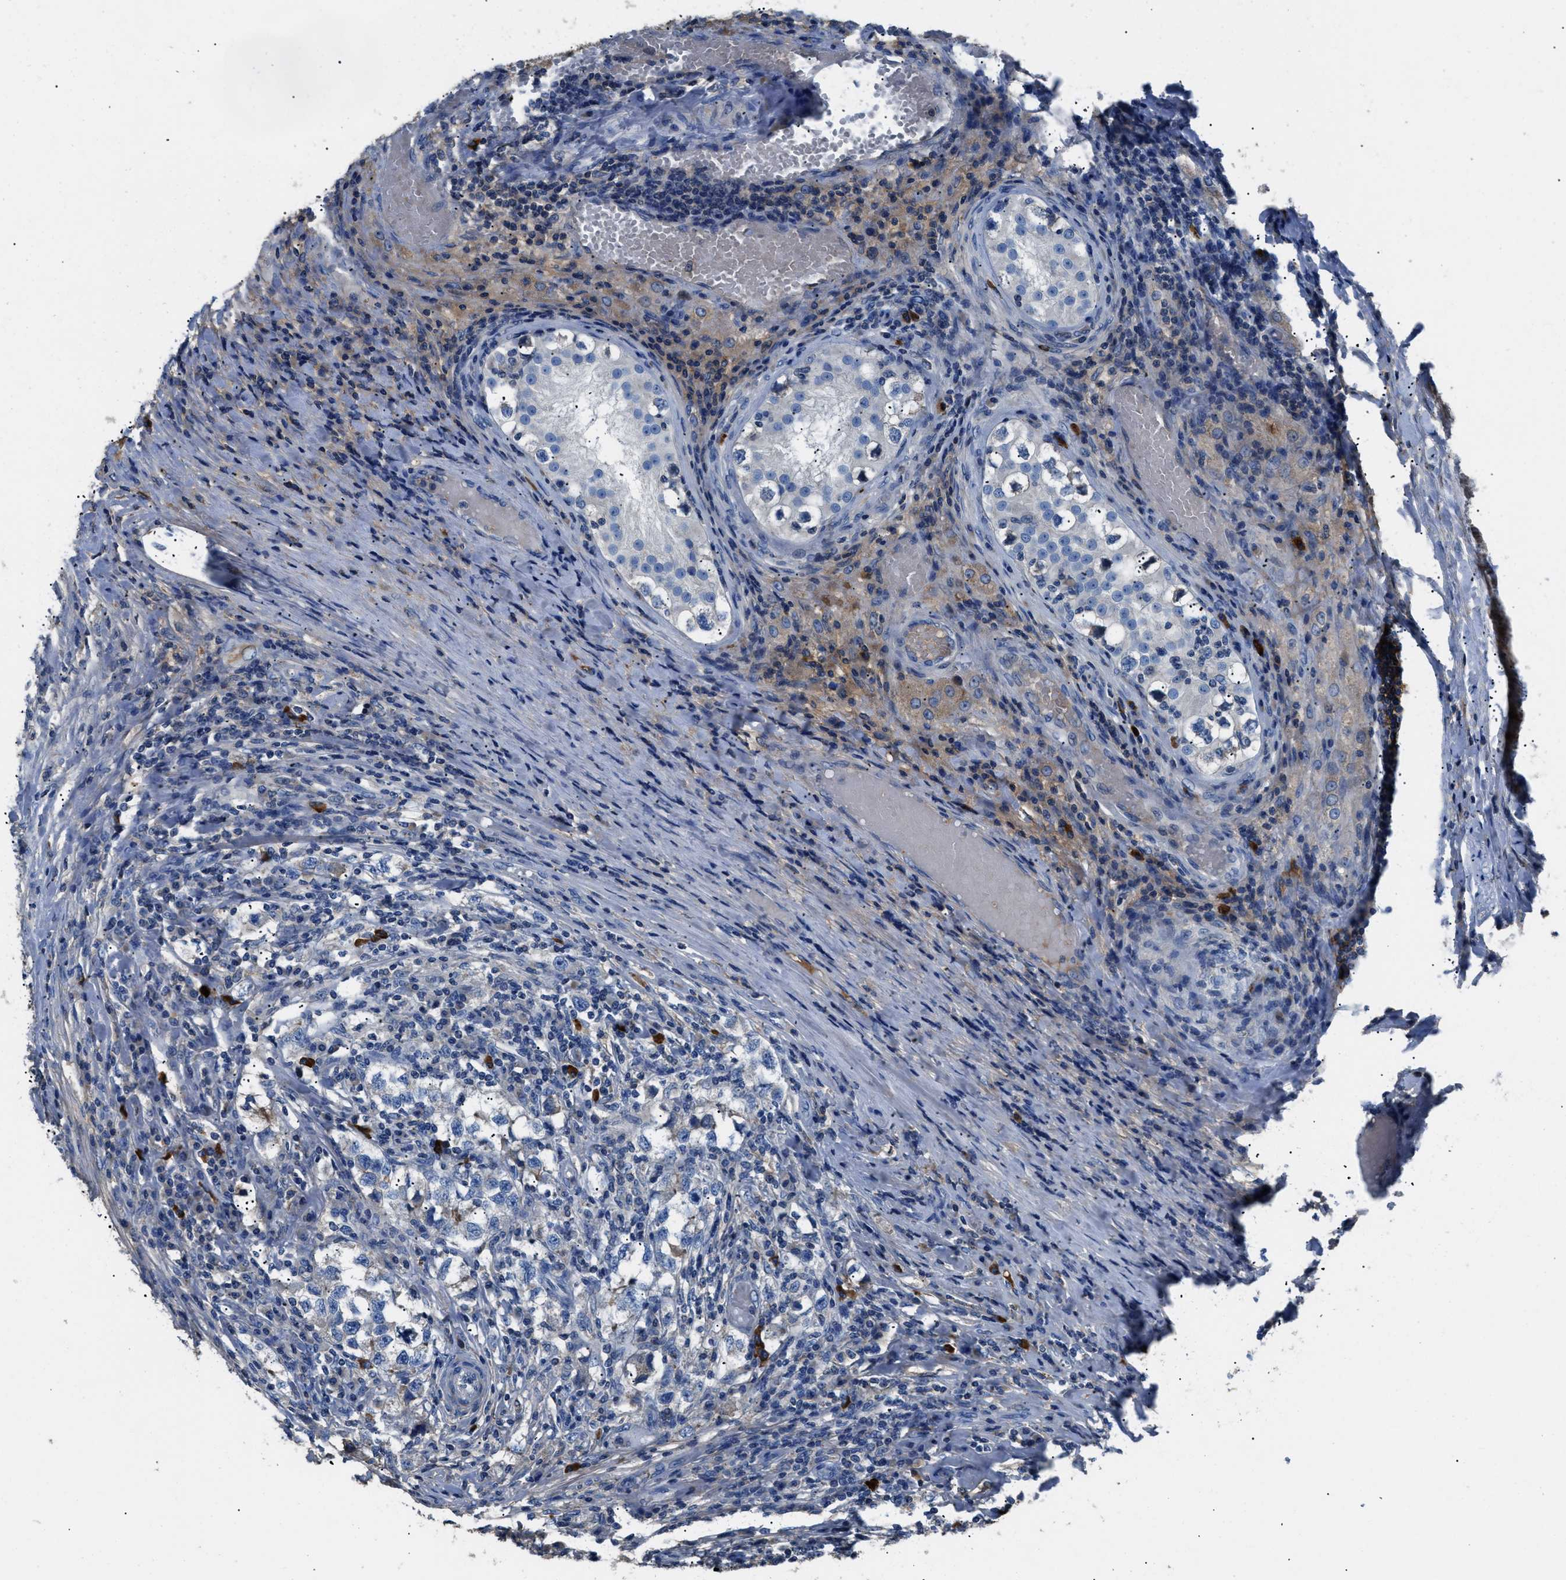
{"staining": {"intensity": "negative", "quantity": "none", "location": "none"}, "tissue": "testis cancer", "cell_type": "Tumor cells", "image_type": "cancer", "snomed": [{"axis": "morphology", "description": "Carcinoma, Embryonal, NOS"}, {"axis": "topography", "description": "Testis"}], "caption": "Photomicrograph shows no protein positivity in tumor cells of testis embryonal carcinoma tissue. (DAB IHC with hematoxylin counter stain).", "gene": "SGCZ", "patient": {"sex": "male", "age": 21}}